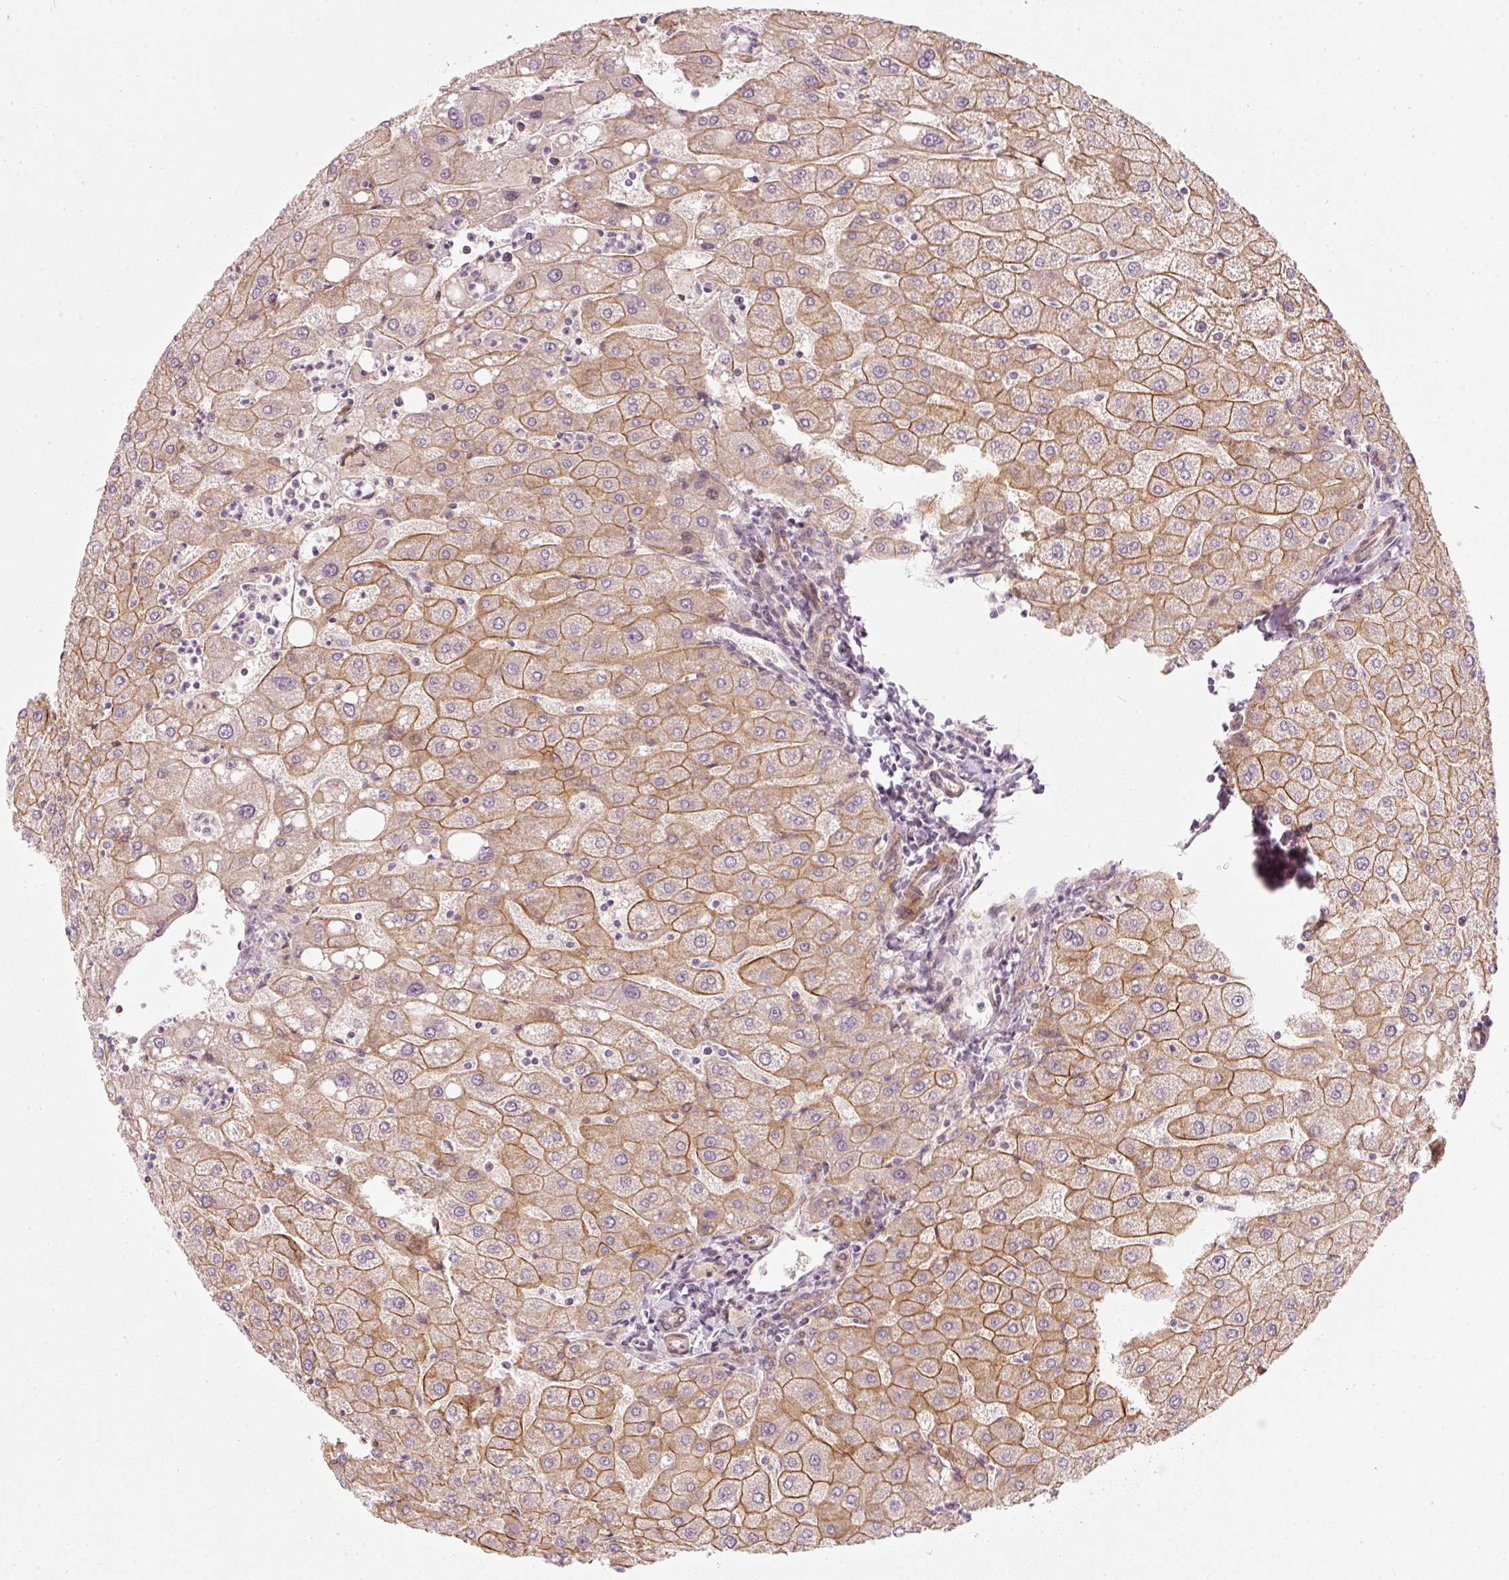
{"staining": {"intensity": "weak", "quantity": ">75%", "location": "cytoplasmic/membranous"}, "tissue": "liver", "cell_type": "Cholangiocytes", "image_type": "normal", "snomed": [{"axis": "morphology", "description": "Normal tissue, NOS"}, {"axis": "topography", "description": "Liver"}], "caption": "A brown stain highlights weak cytoplasmic/membranous staining of a protein in cholangiocytes of benign human liver.", "gene": "KCNQ1", "patient": {"sex": "male", "age": 67}}